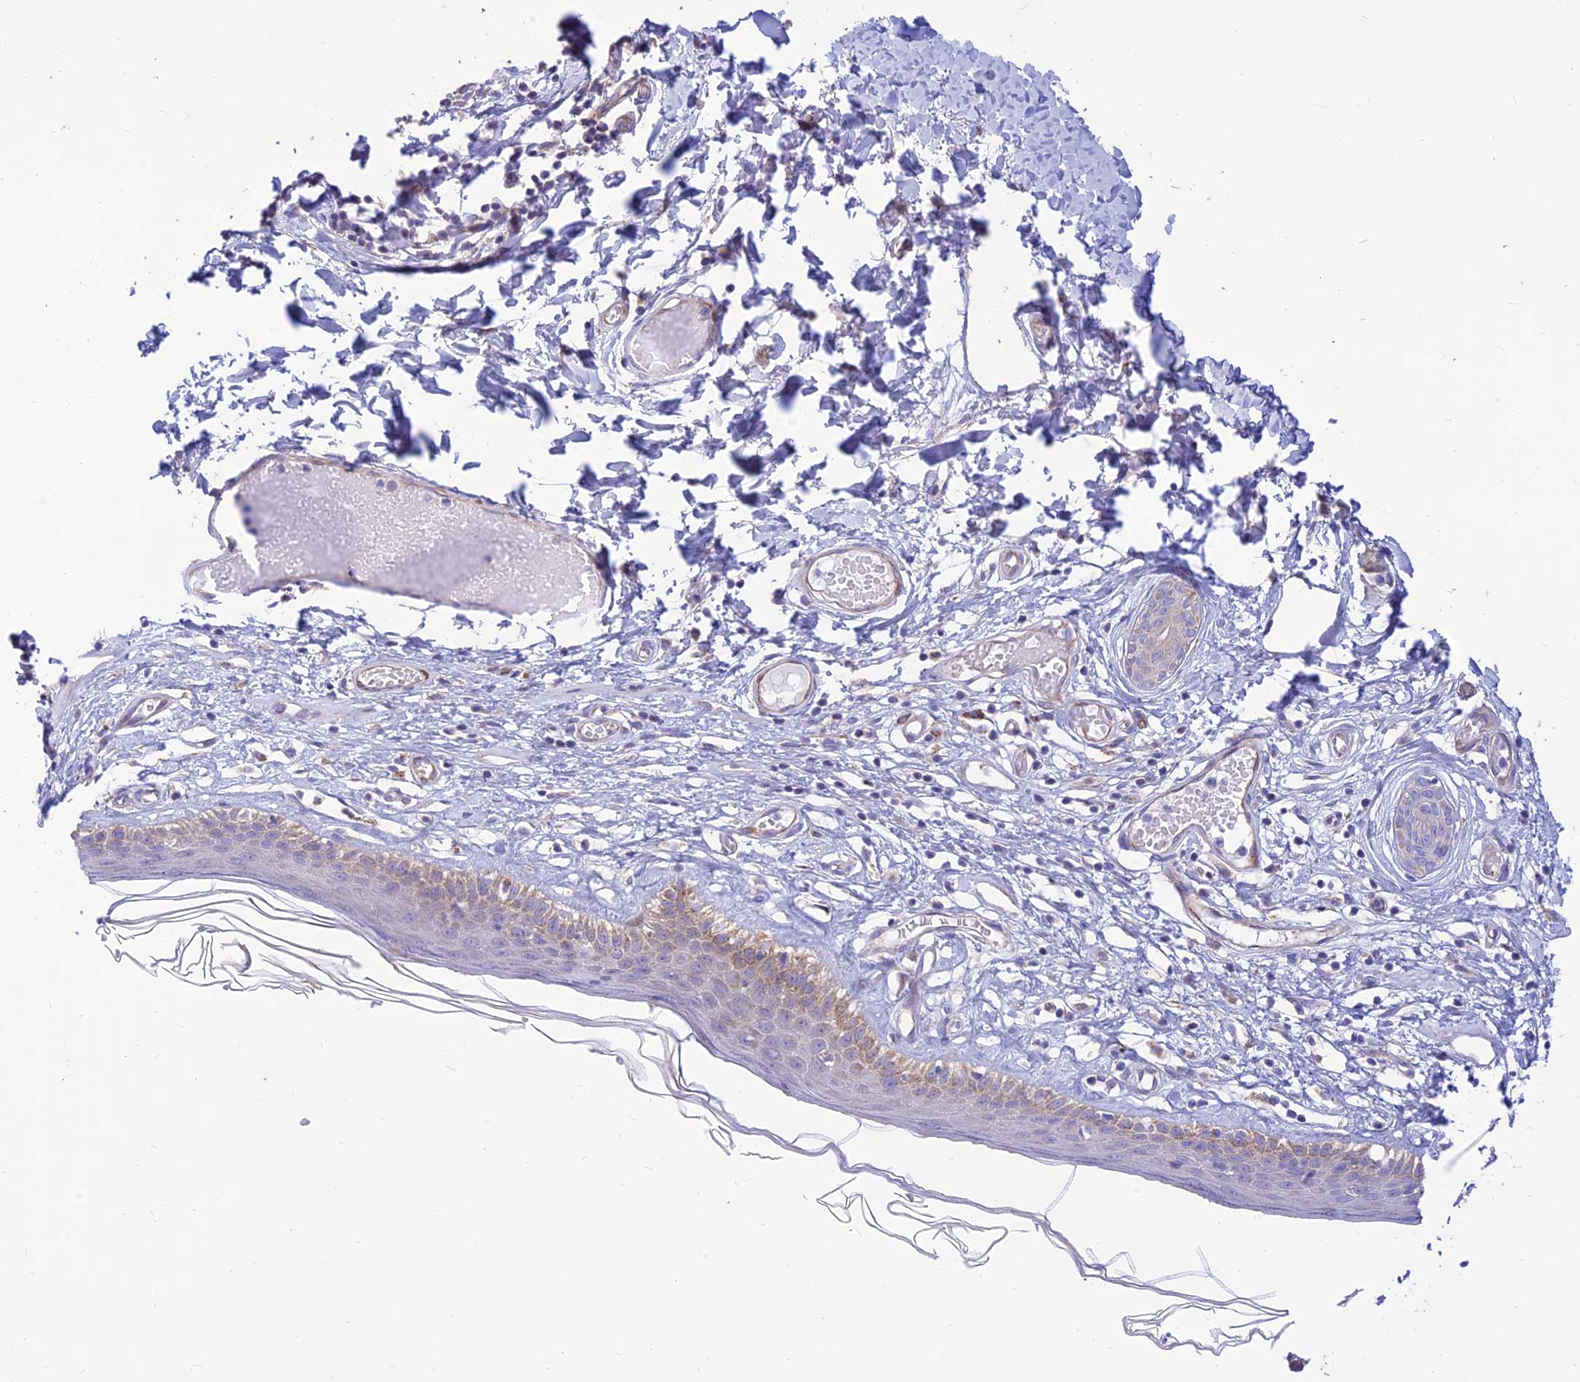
{"staining": {"intensity": "weak", "quantity": "<25%", "location": "cytoplasmic/membranous"}, "tissue": "skin", "cell_type": "Epidermal cells", "image_type": "normal", "snomed": [{"axis": "morphology", "description": "Normal tissue, NOS"}, {"axis": "topography", "description": "Adipose tissue"}, {"axis": "topography", "description": "Vascular tissue"}, {"axis": "topography", "description": "Vulva"}, {"axis": "topography", "description": "Peripheral nerve tissue"}], "caption": "An immunohistochemistry (IHC) photomicrograph of unremarkable skin is shown. There is no staining in epidermal cells of skin. (DAB immunohistochemistry (IHC) visualized using brightfield microscopy, high magnification).", "gene": "FAM186B", "patient": {"sex": "female", "age": 86}}